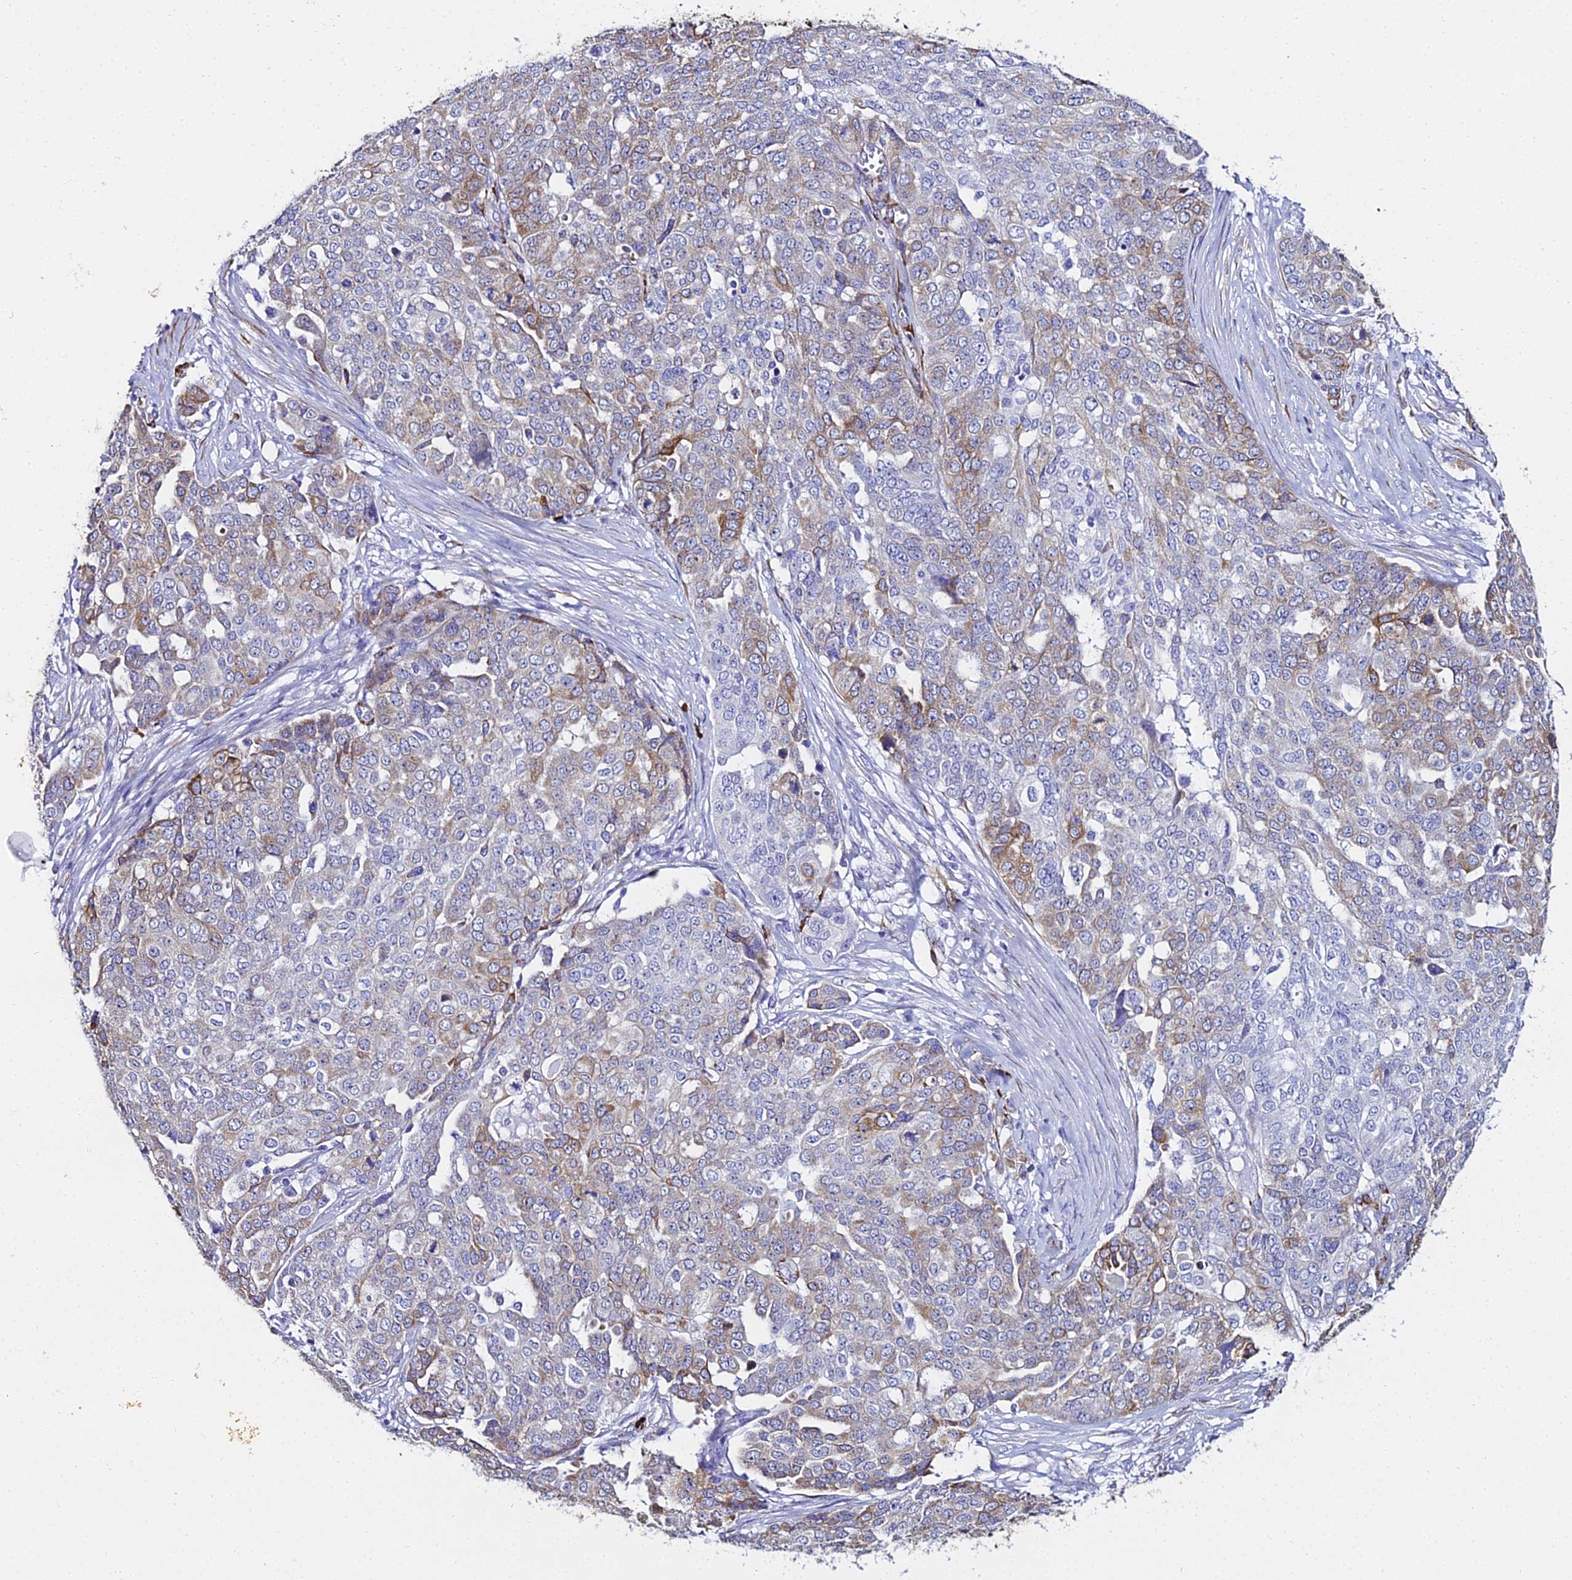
{"staining": {"intensity": "moderate", "quantity": "<25%", "location": "cytoplasmic/membranous"}, "tissue": "ovarian cancer", "cell_type": "Tumor cells", "image_type": "cancer", "snomed": [{"axis": "morphology", "description": "Cystadenocarcinoma, serous, NOS"}, {"axis": "topography", "description": "Soft tissue"}, {"axis": "topography", "description": "Ovary"}], "caption": "IHC of human ovarian cancer (serous cystadenocarcinoma) exhibits low levels of moderate cytoplasmic/membranous expression in approximately <25% of tumor cells. Immunohistochemistry (ihc) stains the protein in brown and the nuclei are stained blue.", "gene": "TXNDC5", "patient": {"sex": "female", "age": 57}}